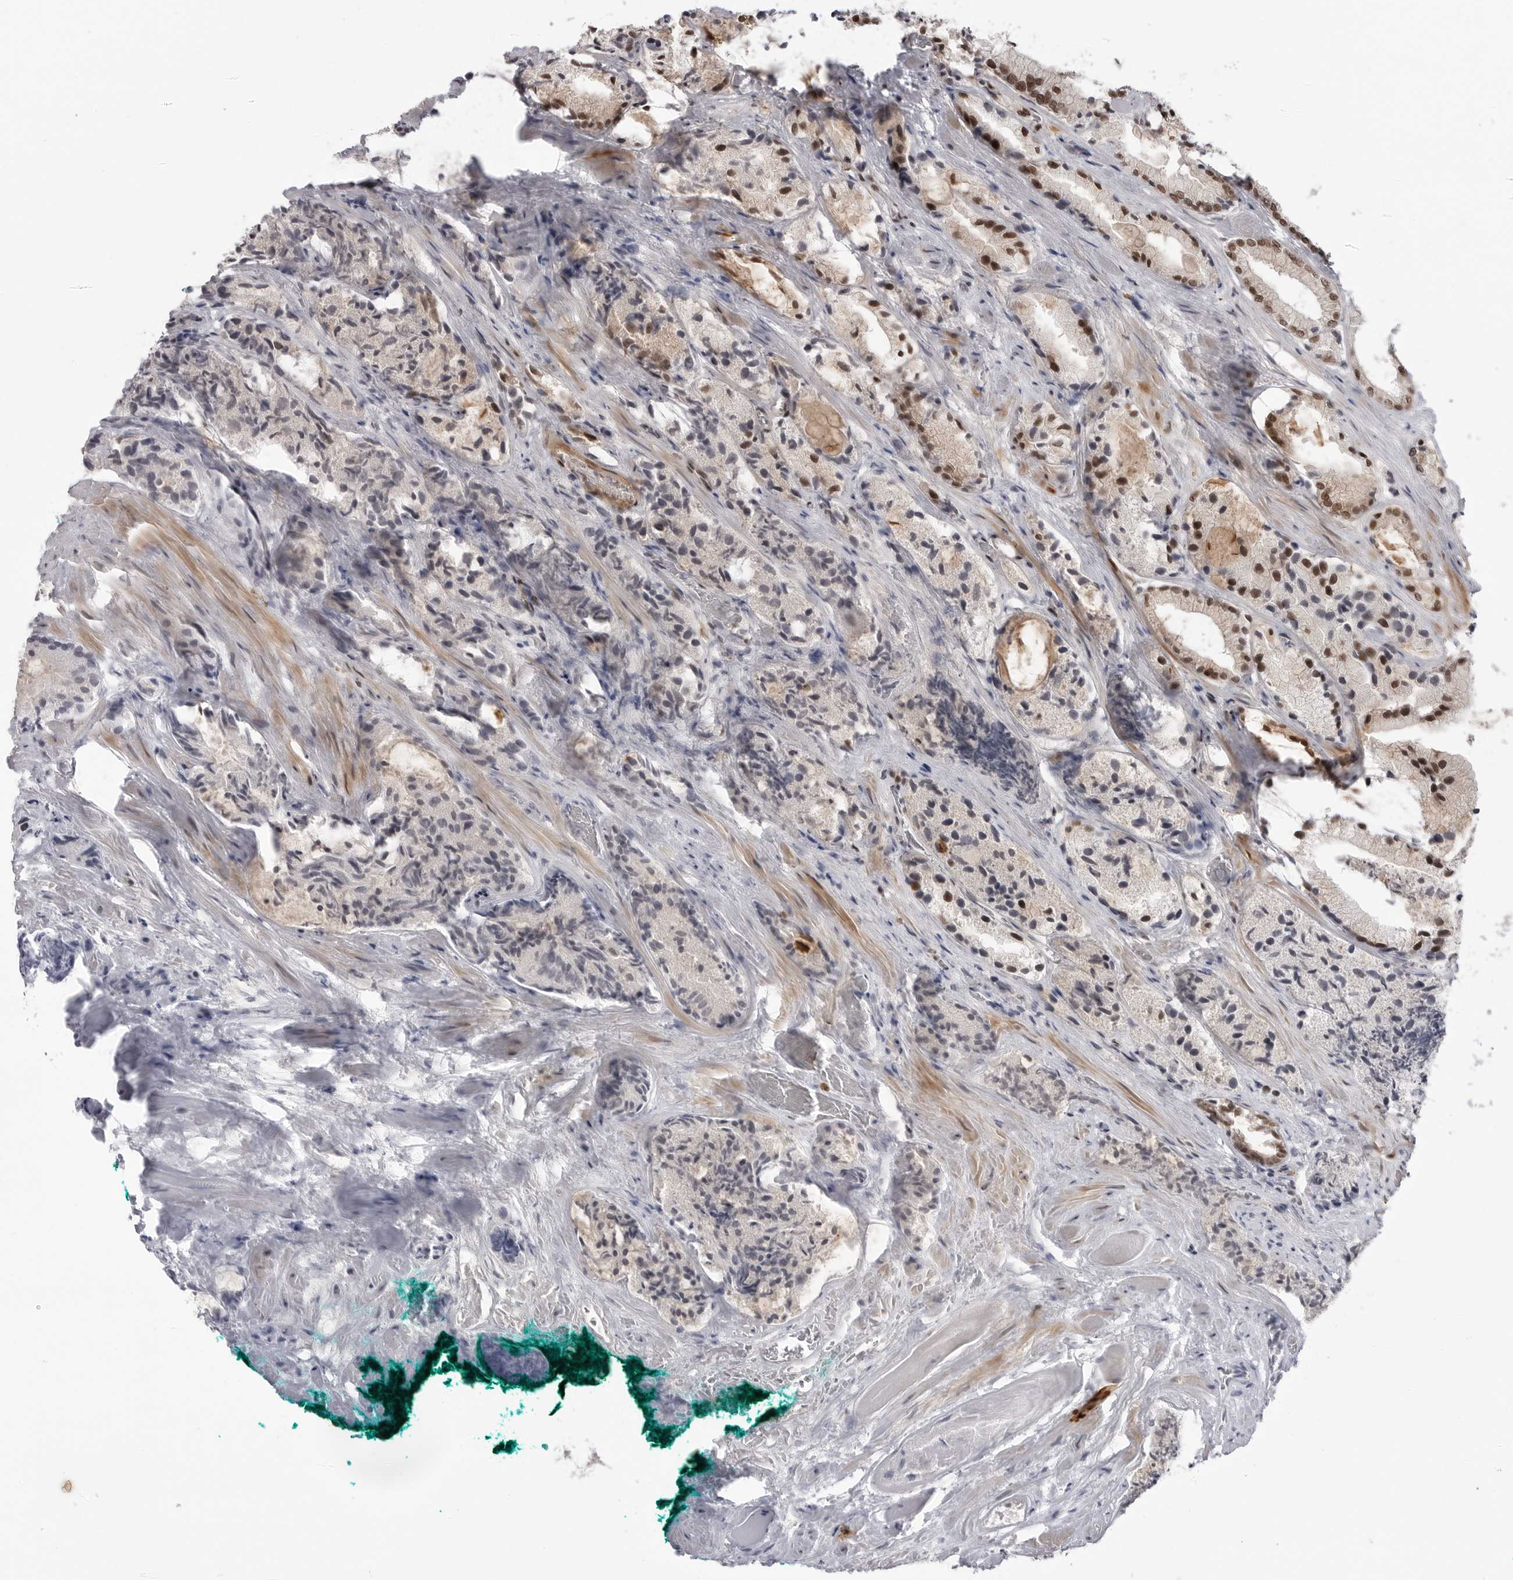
{"staining": {"intensity": "moderate", "quantity": "25%-75%", "location": "nuclear"}, "tissue": "prostate cancer", "cell_type": "Tumor cells", "image_type": "cancer", "snomed": [{"axis": "morphology", "description": "Adenocarcinoma, Low grade"}, {"axis": "topography", "description": "Prostate"}], "caption": "About 25%-75% of tumor cells in prostate low-grade adenocarcinoma demonstrate moderate nuclear protein expression as visualized by brown immunohistochemical staining.", "gene": "TRIM66", "patient": {"sex": "male", "age": 62}}